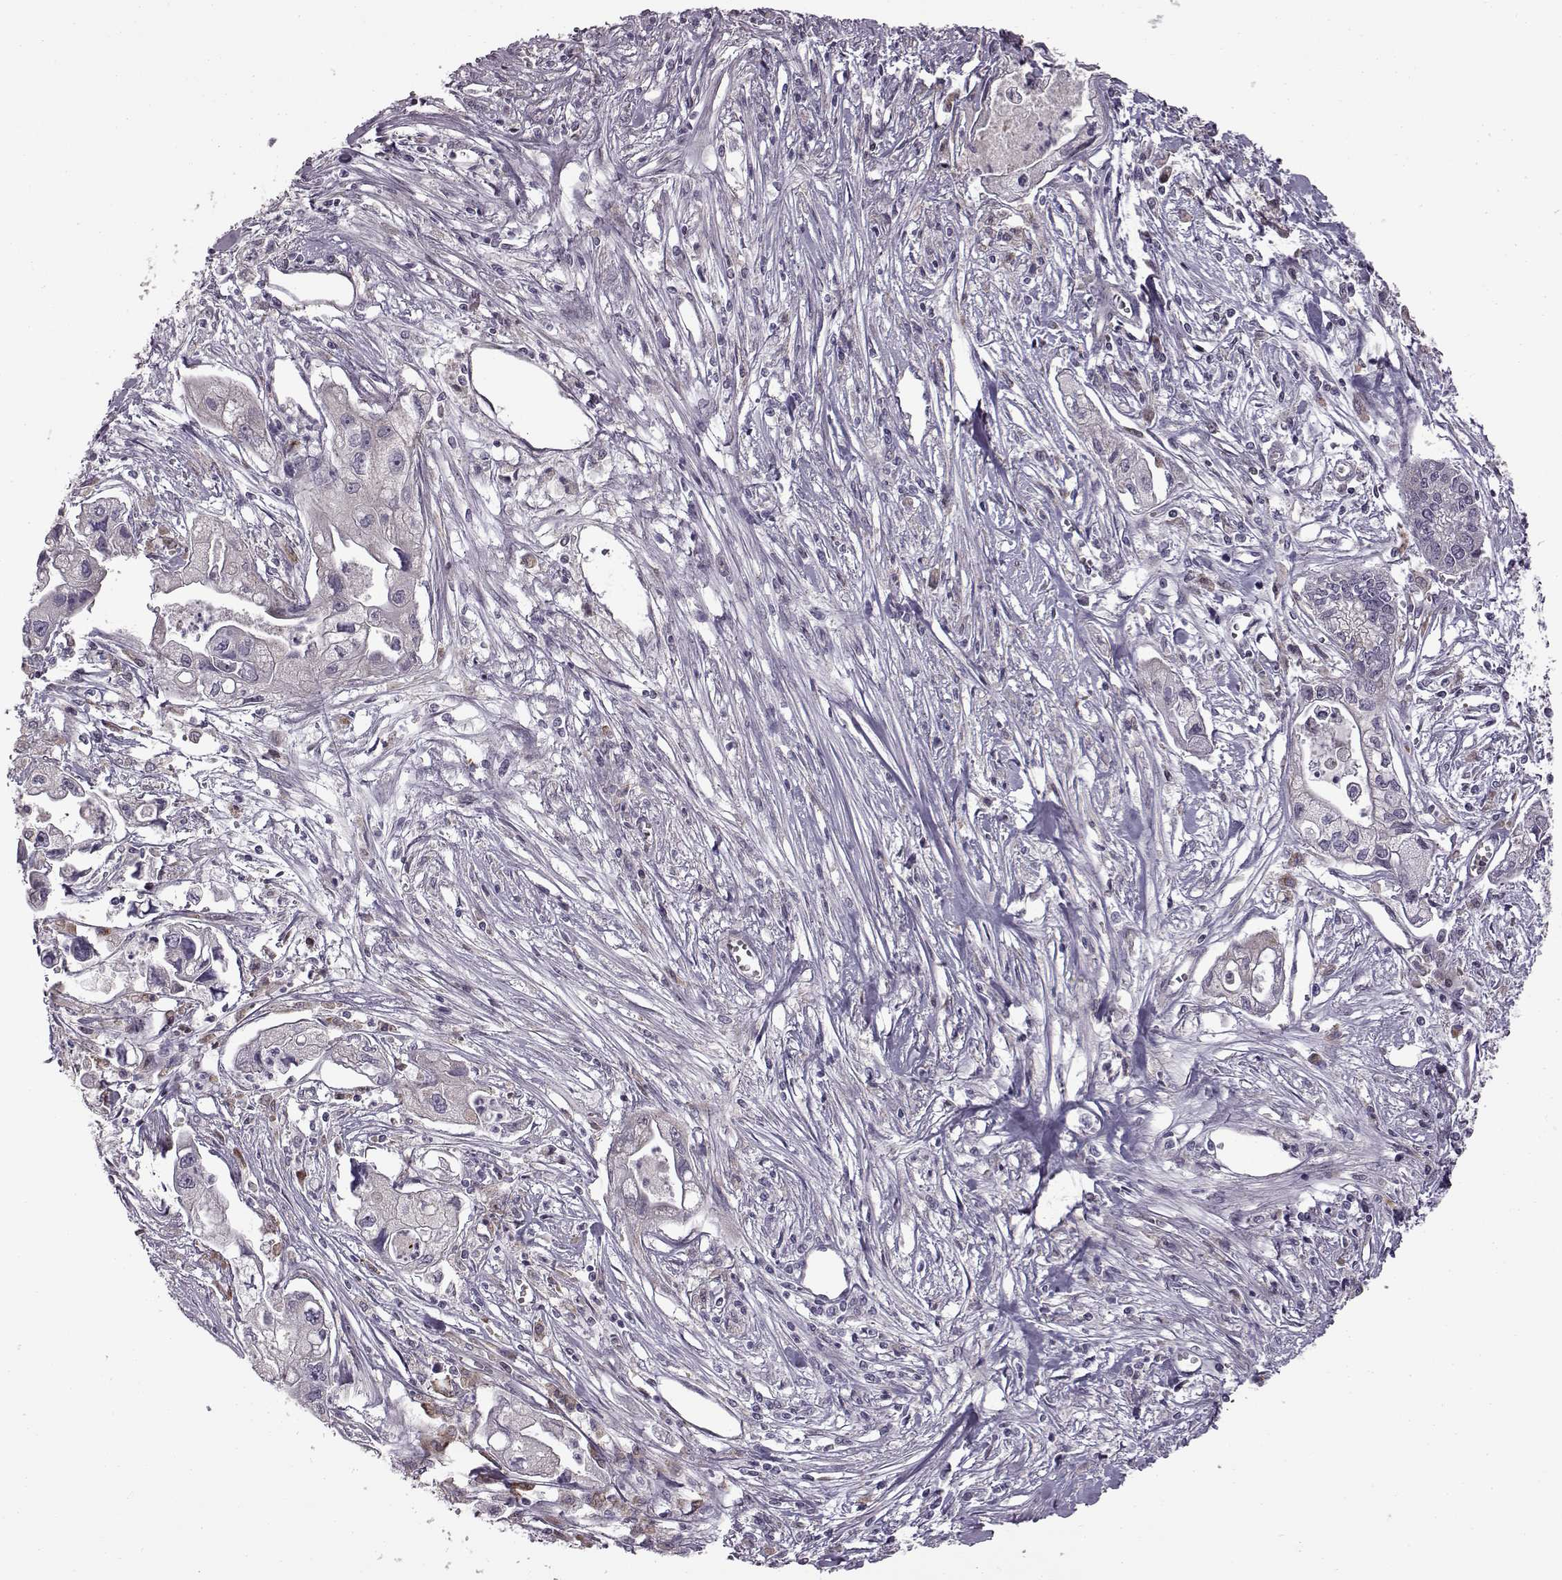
{"staining": {"intensity": "negative", "quantity": "none", "location": "none"}, "tissue": "pancreatic cancer", "cell_type": "Tumor cells", "image_type": "cancer", "snomed": [{"axis": "morphology", "description": "Adenocarcinoma, NOS"}, {"axis": "topography", "description": "Pancreas"}], "caption": "Protein analysis of pancreatic cancer (adenocarcinoma) exhibits no significant expression in tumor cells.", "gene": "B3GNT6", "patient": {"sex": "male", "age": 70}}